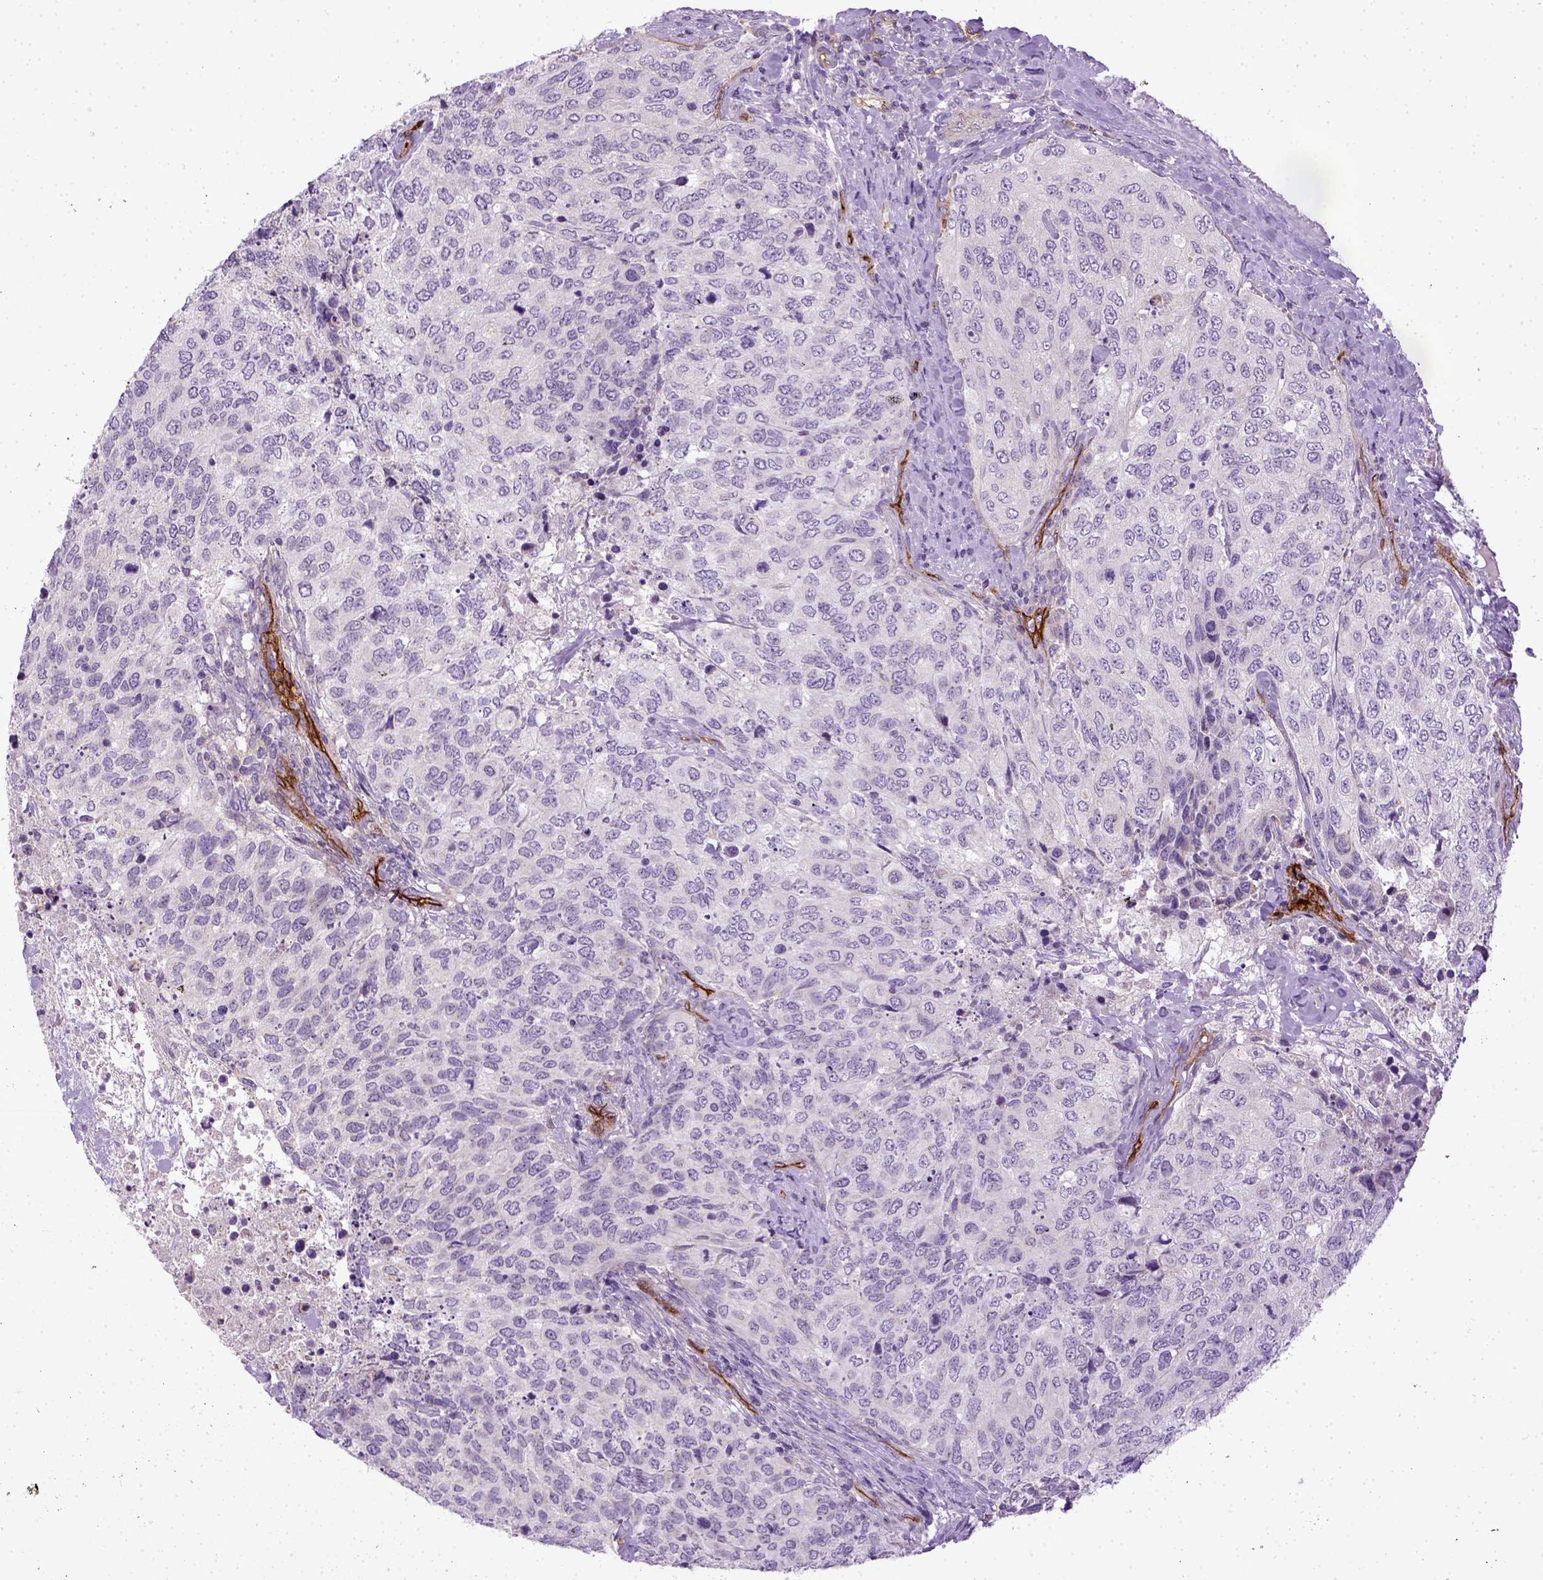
{"staining": {"intensity": "negative", "quantity": "none", "location": "none"}, "tissue": "urothelial cancer", "cell_type": "Tumor cells", "image_type": "cancer", "snomed": [{"axis": "morphology", "description": "Urothelial carcinoma, High grade"}, {"axis": "topography", "description": "Urinary bladder"}], "caption": "IHC histopathology image of neoplastic tissue: human high-grade urothelial carcinoma stained with DAB (3,3'-diaminobenzidine) reveals no significant protein staining in tumor cells. (Stains: DAB immunohistochemistry with hematoxylin counter stain, Microscopy: brightfield microscopy at high magnification).", "gene": "ENG", "patient": {"sex": "female", "age": 78}}